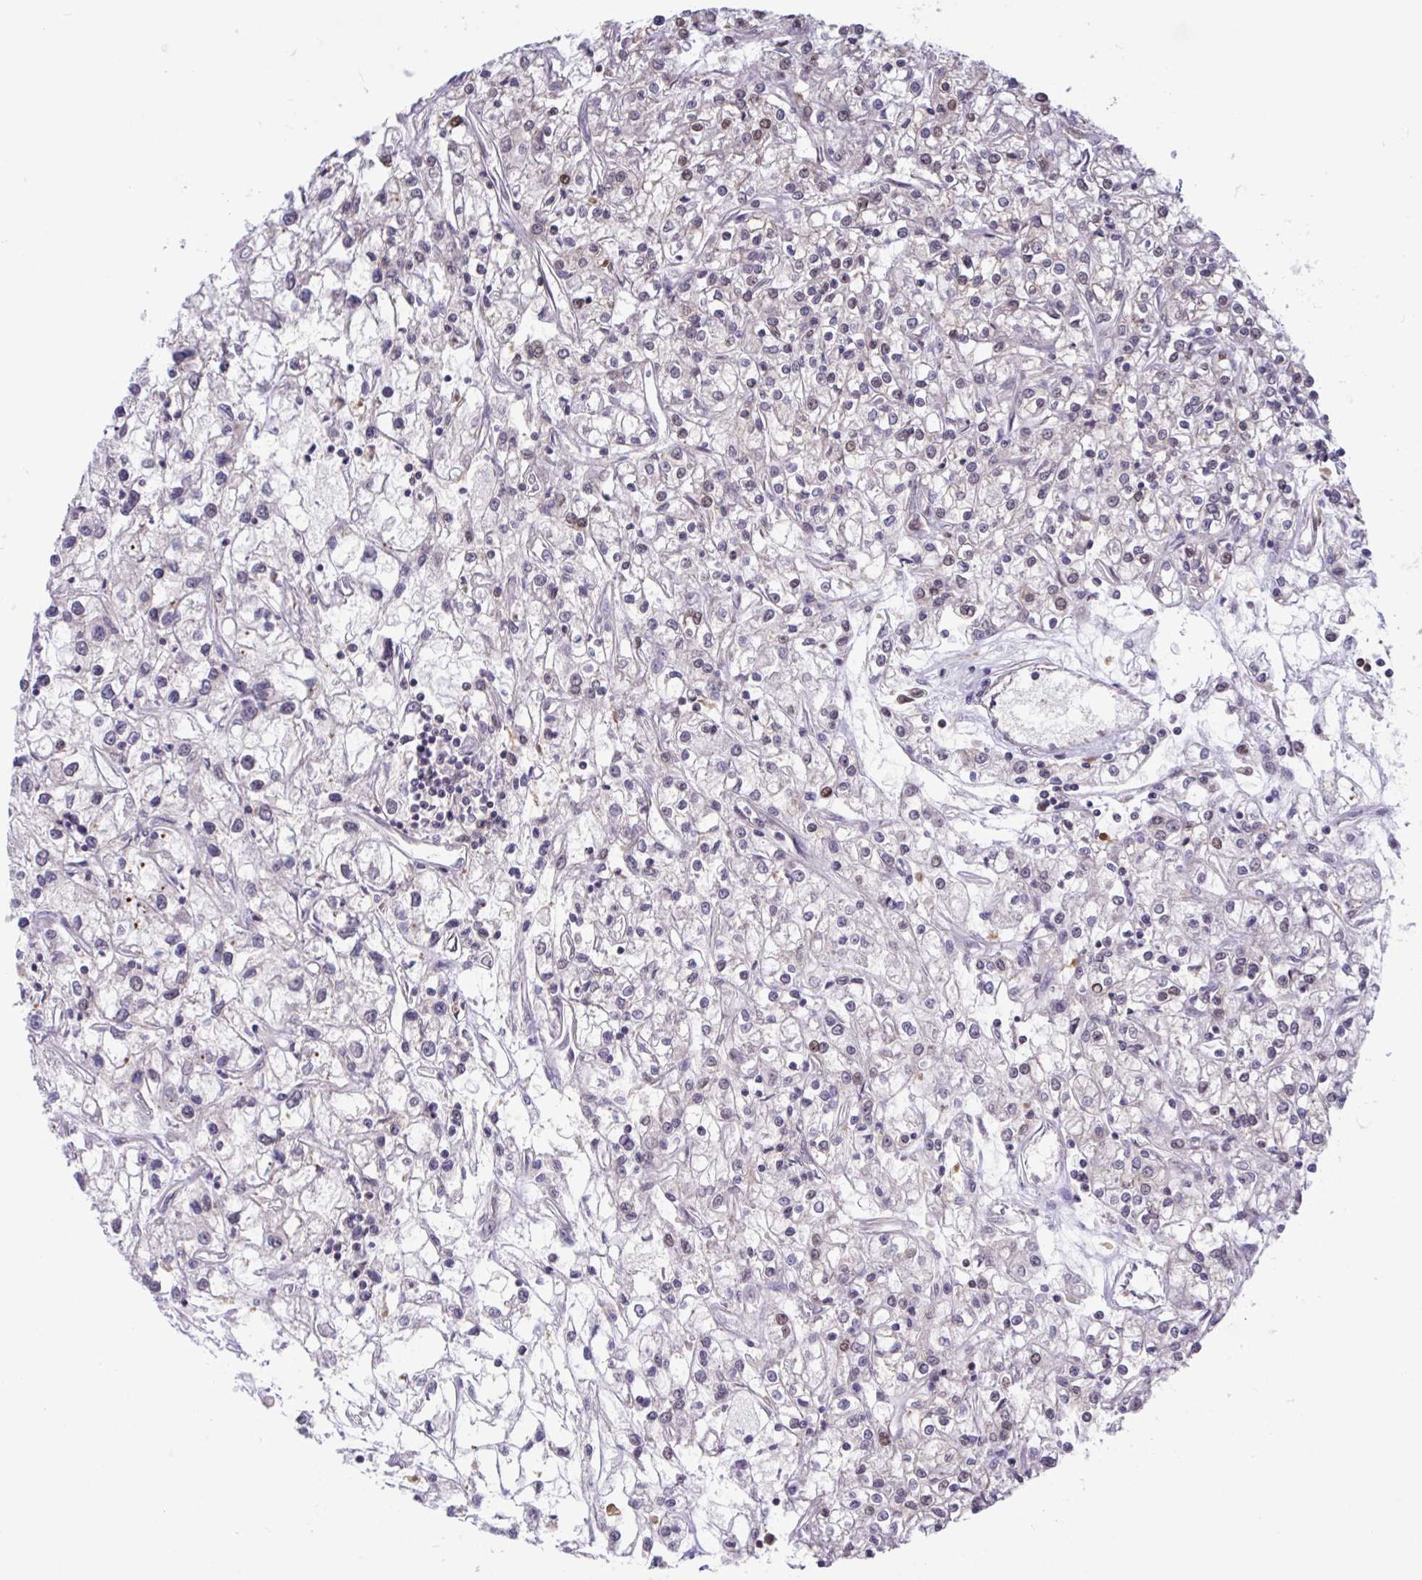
{"staining": {"intensity": "moderate", "quantity": "<25%", "location": "nuclear"}, "tissue": "renal cancer", "cell_type": "Tumor cells", "image_type": "cancer", "snomed": [{"axis": "morphology", "description": "Adenocarcinoma, NOS"}, {"axis": "topography", "description": "Kidney"}], "caption": "Approximately <25% of tumor cells in renal cancer (adenocarcinoma) reveal moderate nuclear protein staining as visualized by brown immunohistochemical staining.", "gene": "HNRNPDL", "patient": {"sex": "female", "age": 59}}